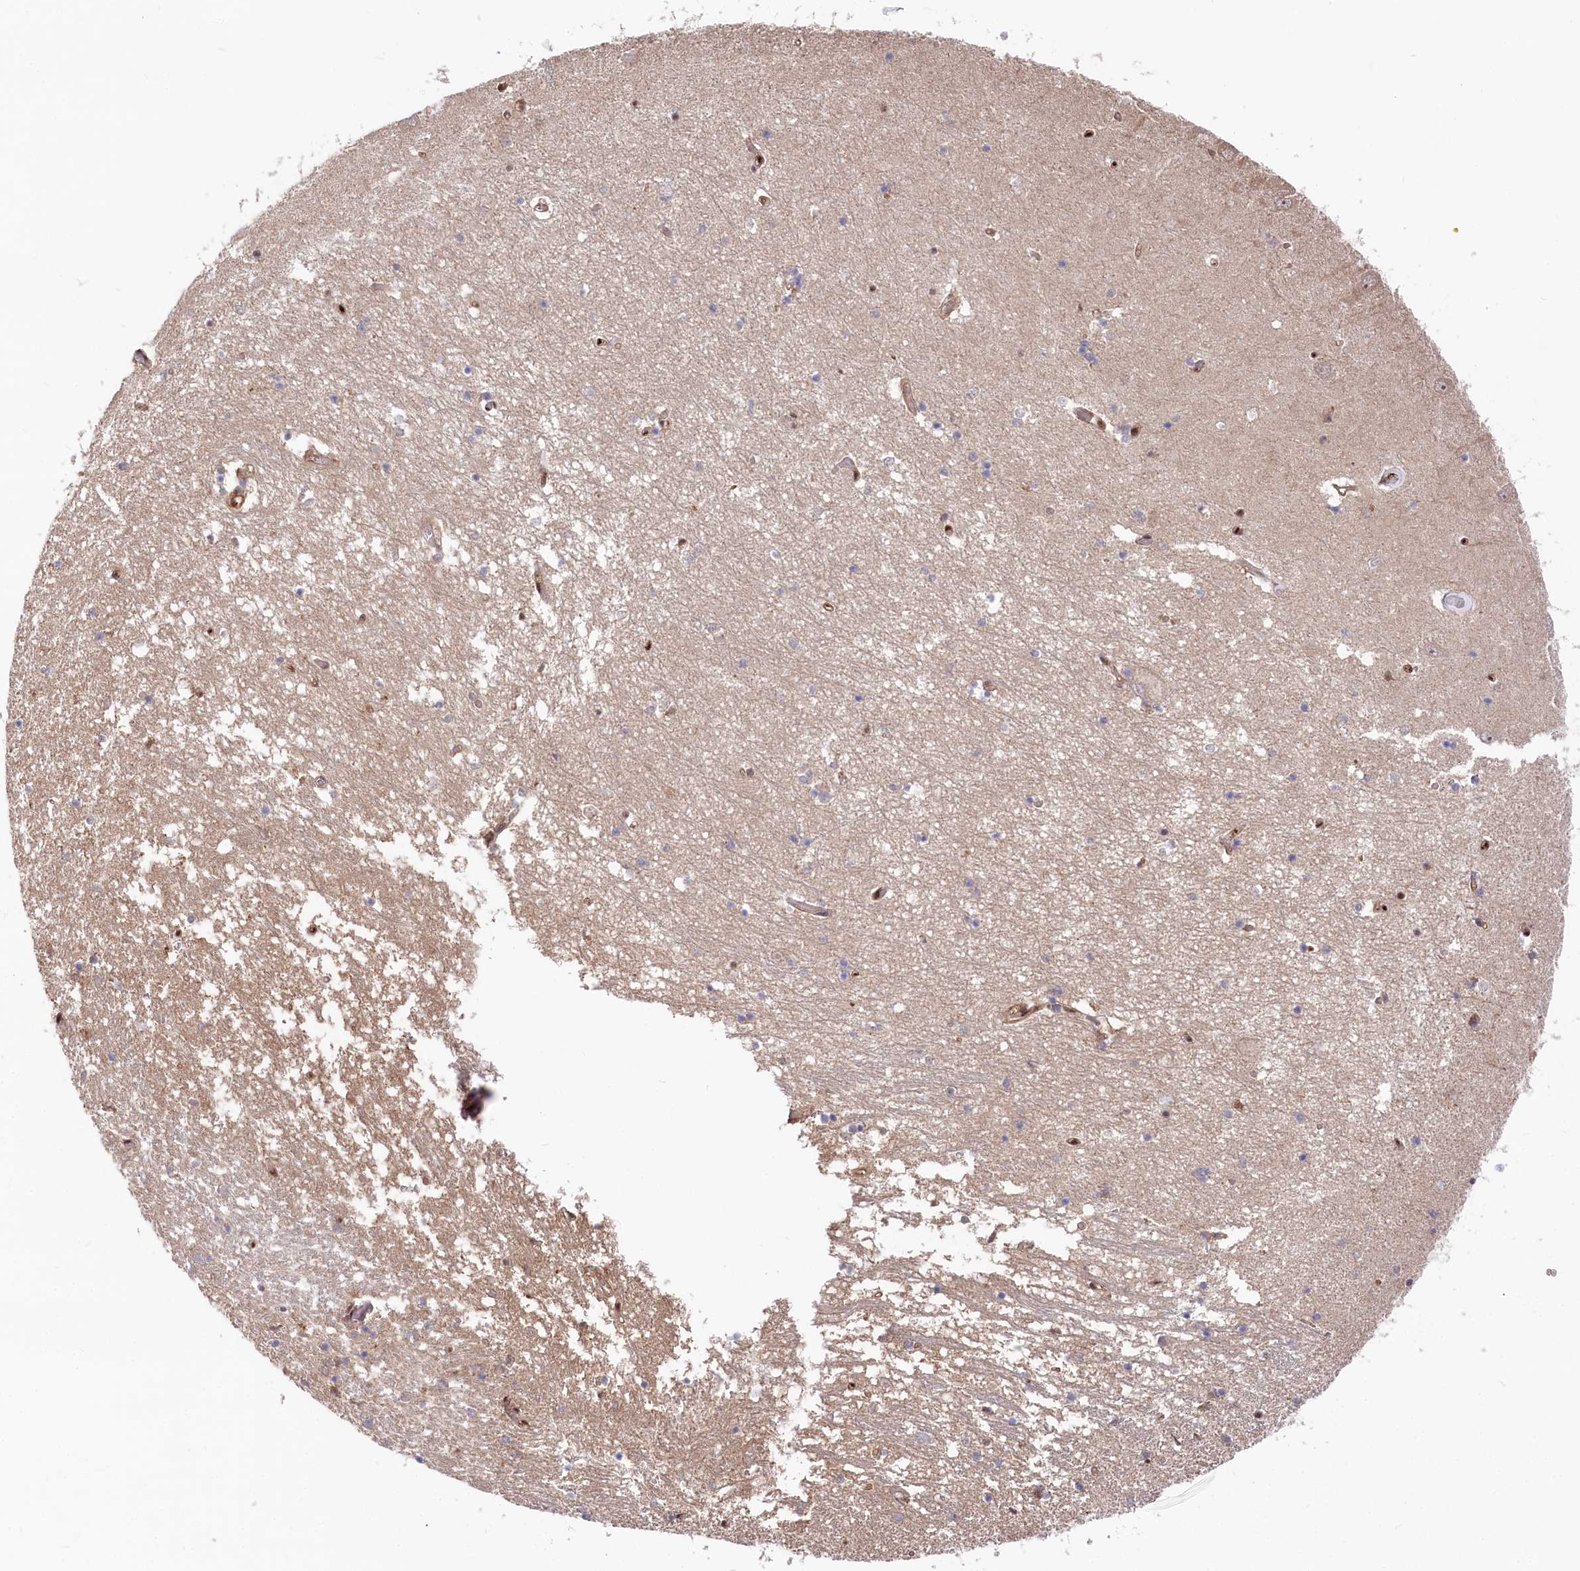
{"staining": {"intensity": "moderate", "quantity": "<25%", "location": "nuclear"}, "tissue": "hippocampus", "cell_type": "Glial cells", "image_type": "normal", "snomed": [{"axis": "morphology", "description": "Normal tissue, NOS"}, {"axis": "topography", "description": "Hippocampus"}], "caption": "Immunohistochemistry of normal hippocampus demonstrates low levels of moderate nuclear staining in about <25% of glial cells.", "gene": "PSMA1", "patient": {"sex": "male", "age": 70}}